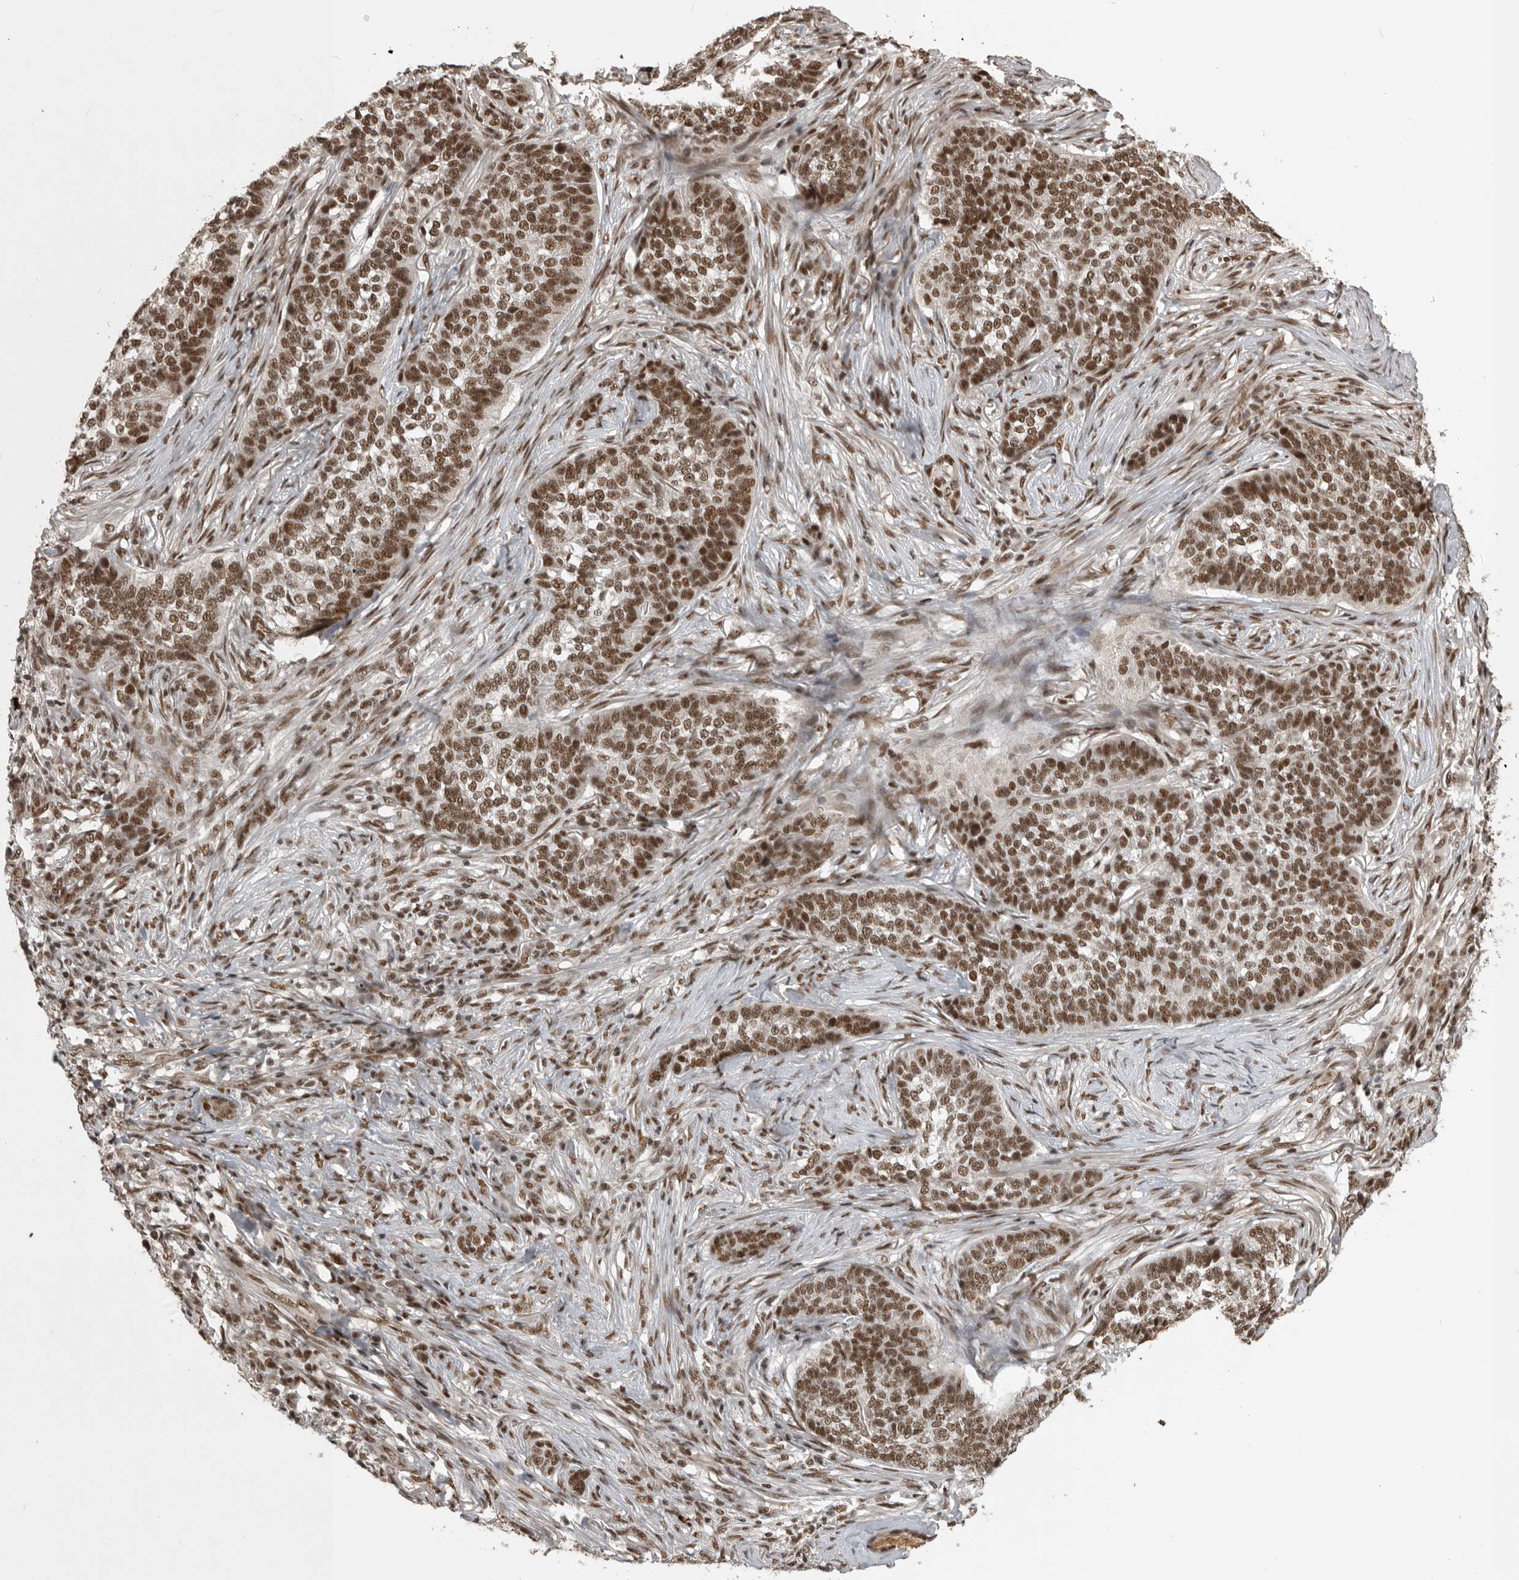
{"staining": {"intensity": "strong", "quantity": ">75%", "location": "nuclear"}, "tissue": "skin cancer", "cell_type": "Tumor cells", "image_type": "cancer", "snomed": [{"axis": "morphology", "description": "Basal cell carcinoma"}, {"axis": "topography", "description": "Skin"}], "caption": "High-magnification brightfield microscopy of skin basal cell carcinoma stained with DAB (3,3'-diaminobenzidine) (brown) and counterstained with hematoxylin (blue). tumor cells exhibit strong nuclear staining is seen in about>75% of cells. (brown staining indicates protein expression, while blue staining denotes nuclei).", "gene": "CBLL1", "patient": {"sex": "male", "age": 85}}